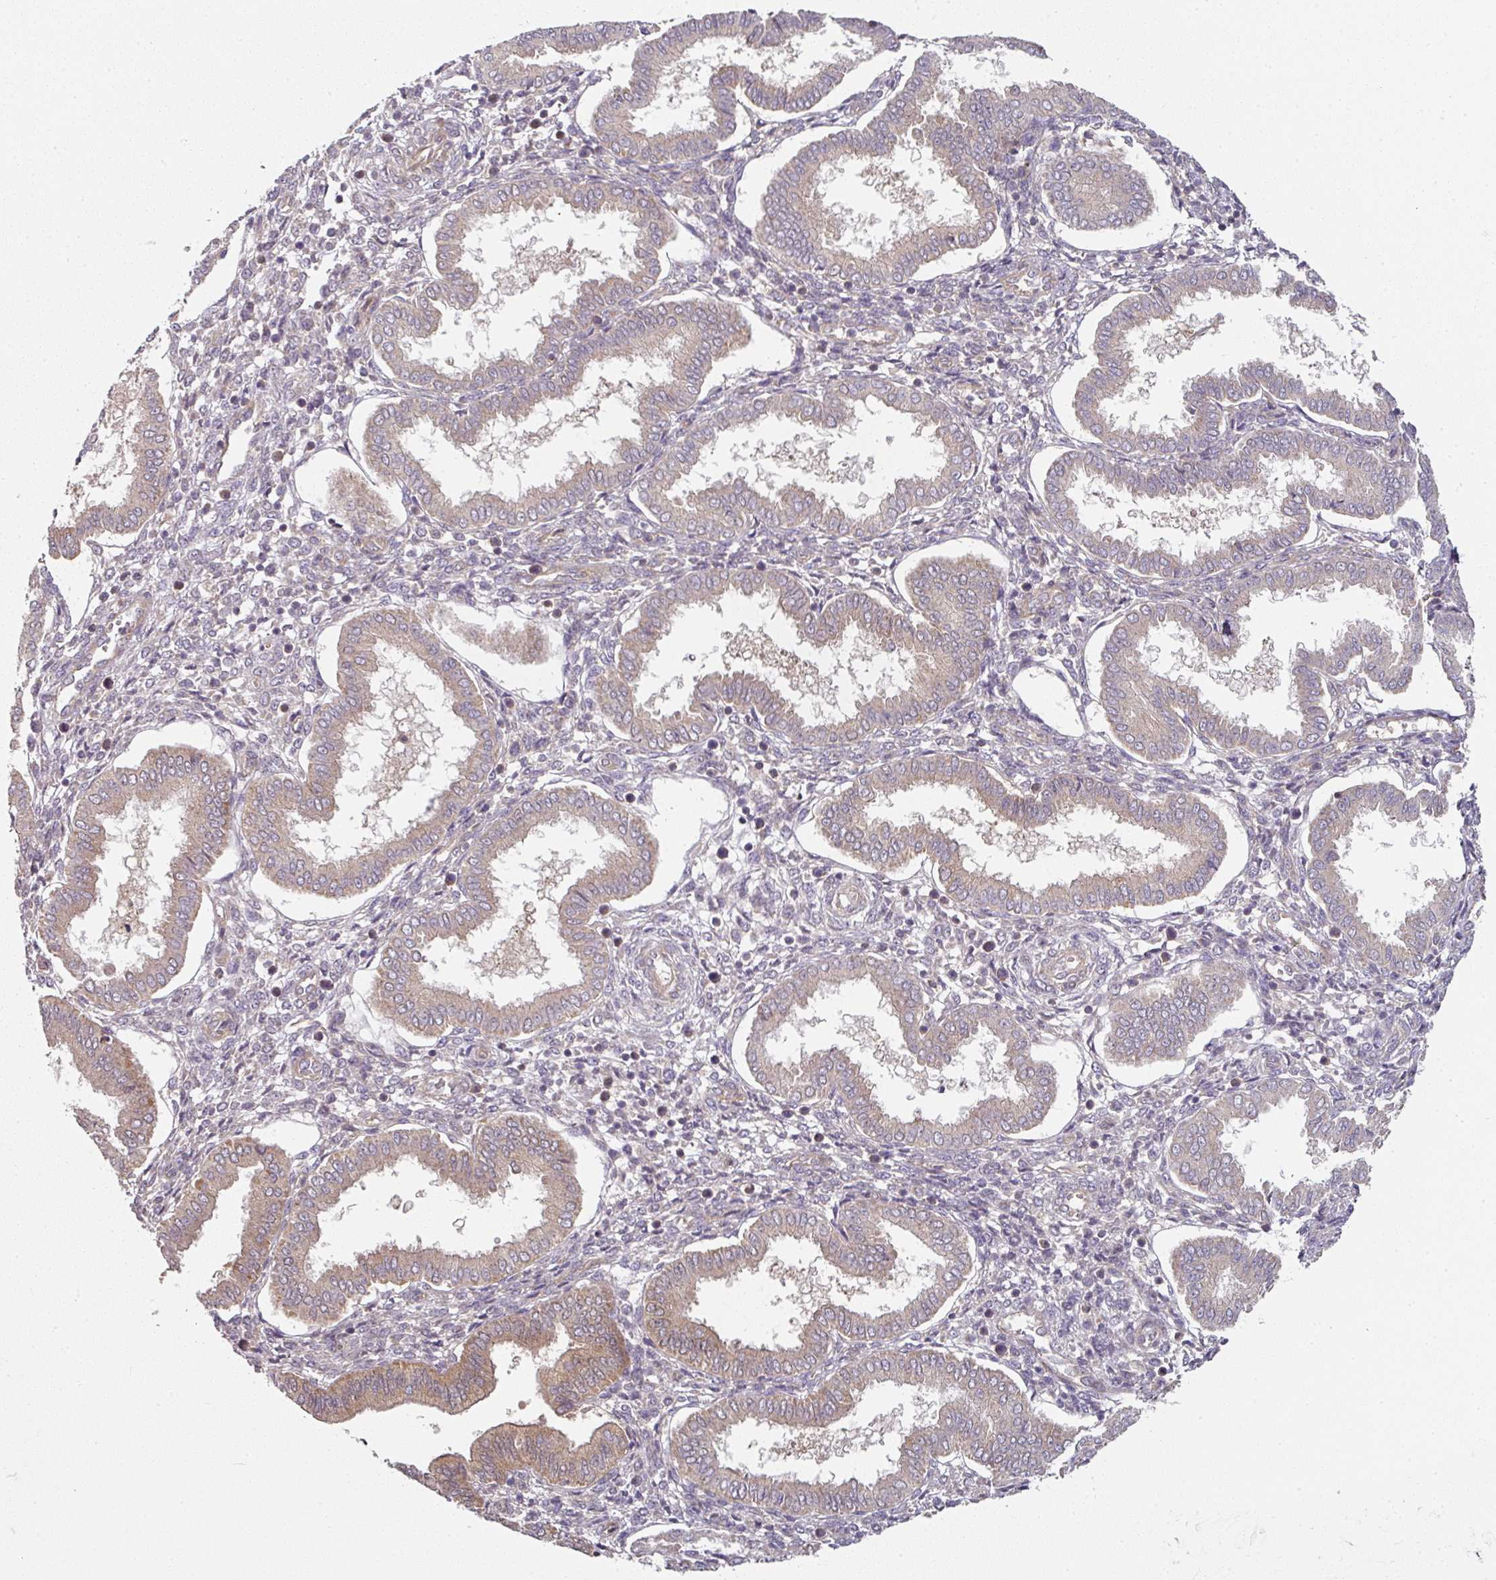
{"staining": {"intensity": "moderate", "quantity": "25%-75%", "location": "cytoplasmic/membranous"}, "tissue": "endometrium", "cell_type": "Cells in endometrial stroma", "image_type": "normal", "snomed": [{"axis": "morphology", "description": "Normal tissue, NOS"}, {"axis": "topography", "description": "Endometrium"}], "caption": "High-power microscopy captured an immunohistochemistry photomicrograph of normal endometrium, revealing moderate cytoplasmic/membranous expression in about 25%-75% of cells in endometrial stroma.", "gene": "MAP2K2", "patient": {"sex": "female", "age": 24}}